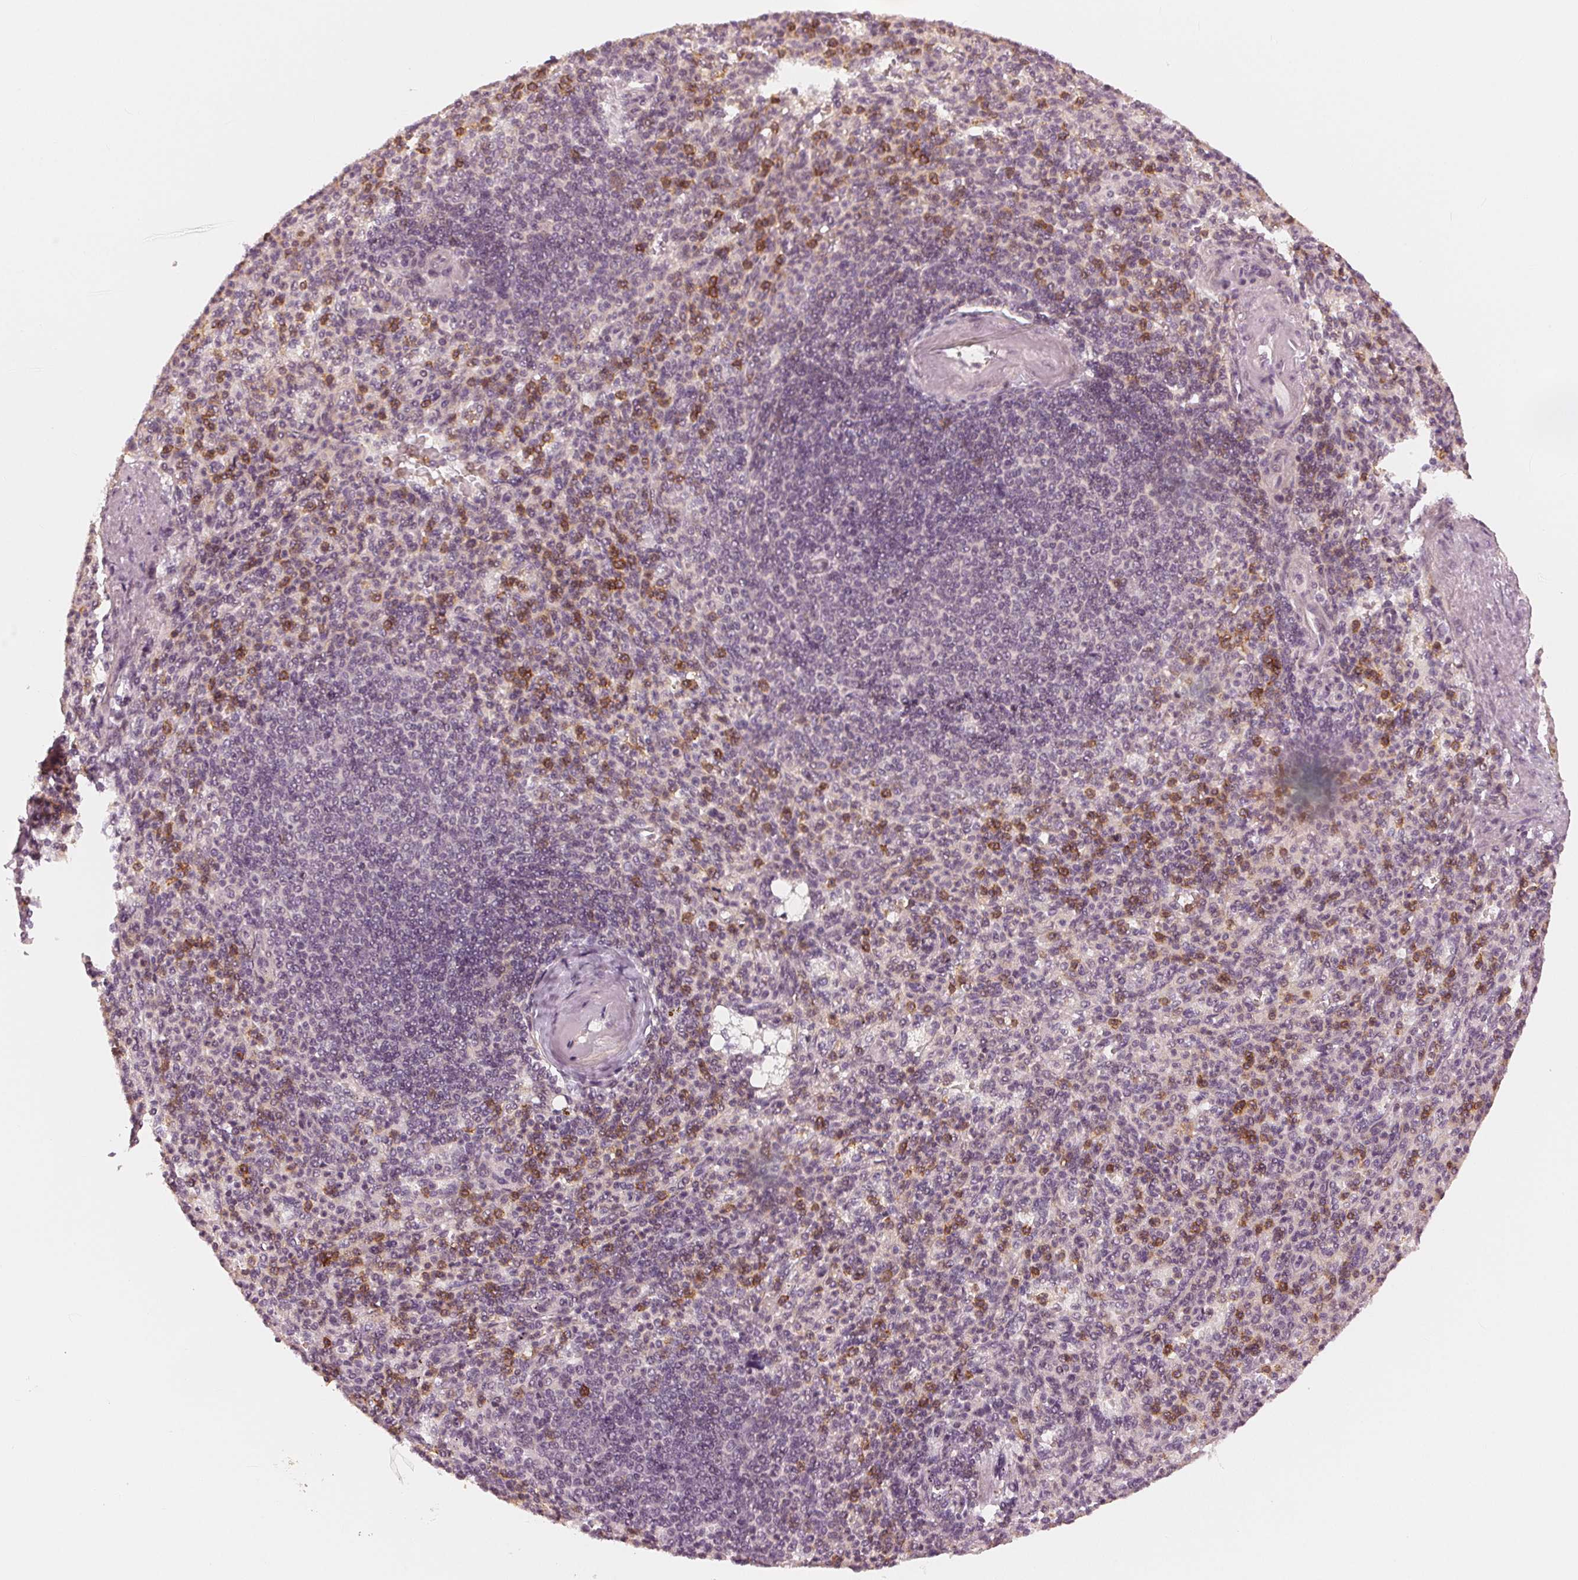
{"staining": {"intensity": "moderate", "quantity": "<25%", "location": "cytoplasmic/membranous"}, "tissue": "spleen", "cell_type": "Cells in red pulp", "image_type": "normal", "snomed": [{"axis": "morphology", "description": "Normal tissue, NOS"}, {"axis": "topography", "description": "Spleen"}], "caption": "This photomicrograph reveals immunohistochemistry staining of unremarkable spleen, with low moderate cytoplasmic/membranous staining in about <25% of cells in red pulp.", "gene": "SLC34A1", "patient": {"sex": "female", "age": 74}}